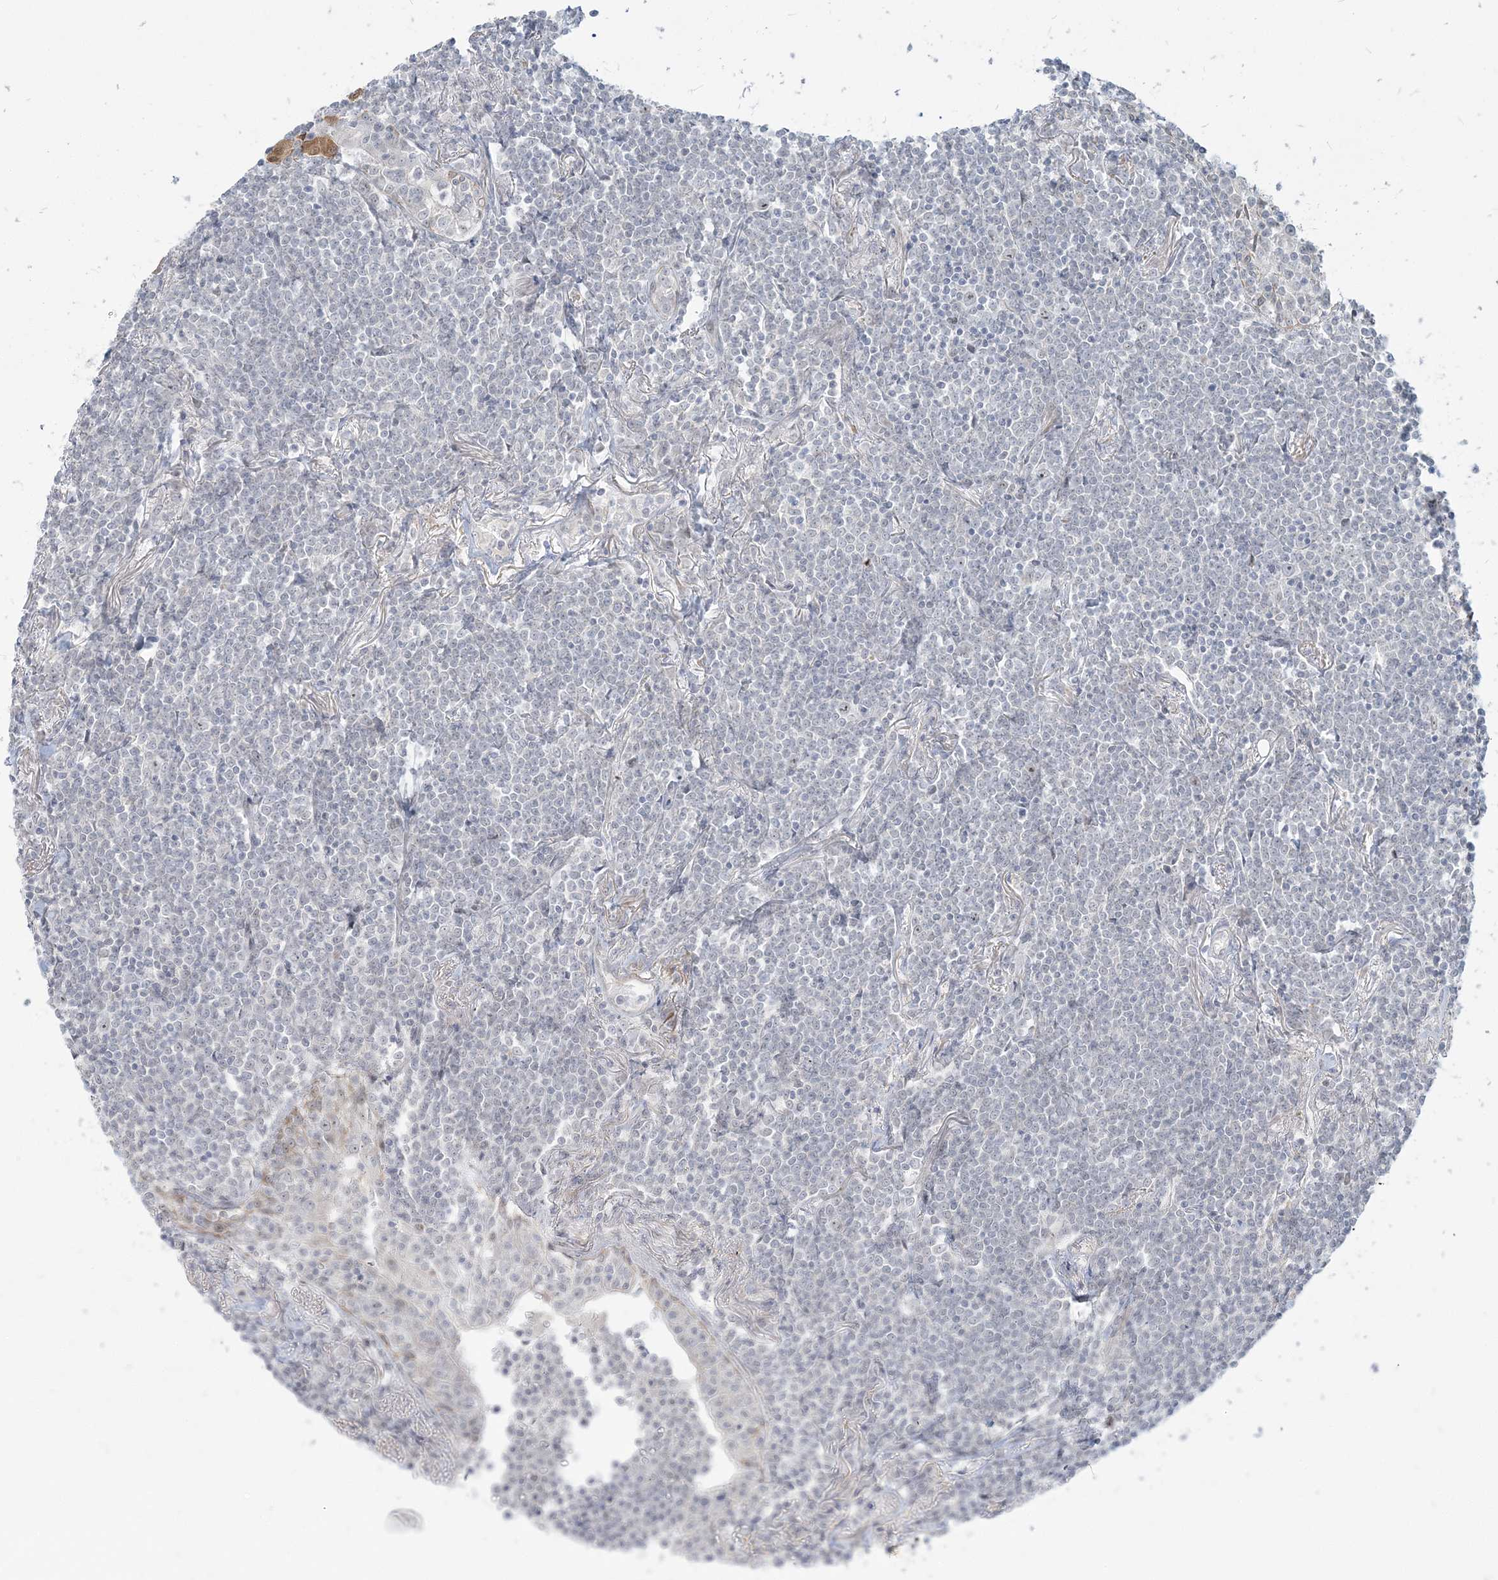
{"staining": {"intensity": "negative", "quantity": "none", "location": "none"}, "tissue": "lymphoma", "cell_type": "Tumor cells", "image_type": "cancer", "snomed": [{"axis": "morphology", "description": "Malignant lymphoma, non-Hodgkin's type, Low grade"}, {"axis": "topography", "description": "Lung"}], "caption": "Low-grade malignant lymphoma, non-Hodgkin's type stained for a protein using IHC reveals no positivity tumor cells.", "gene": "SDAD1", "patient": {"sex": "female", "age": 71}}